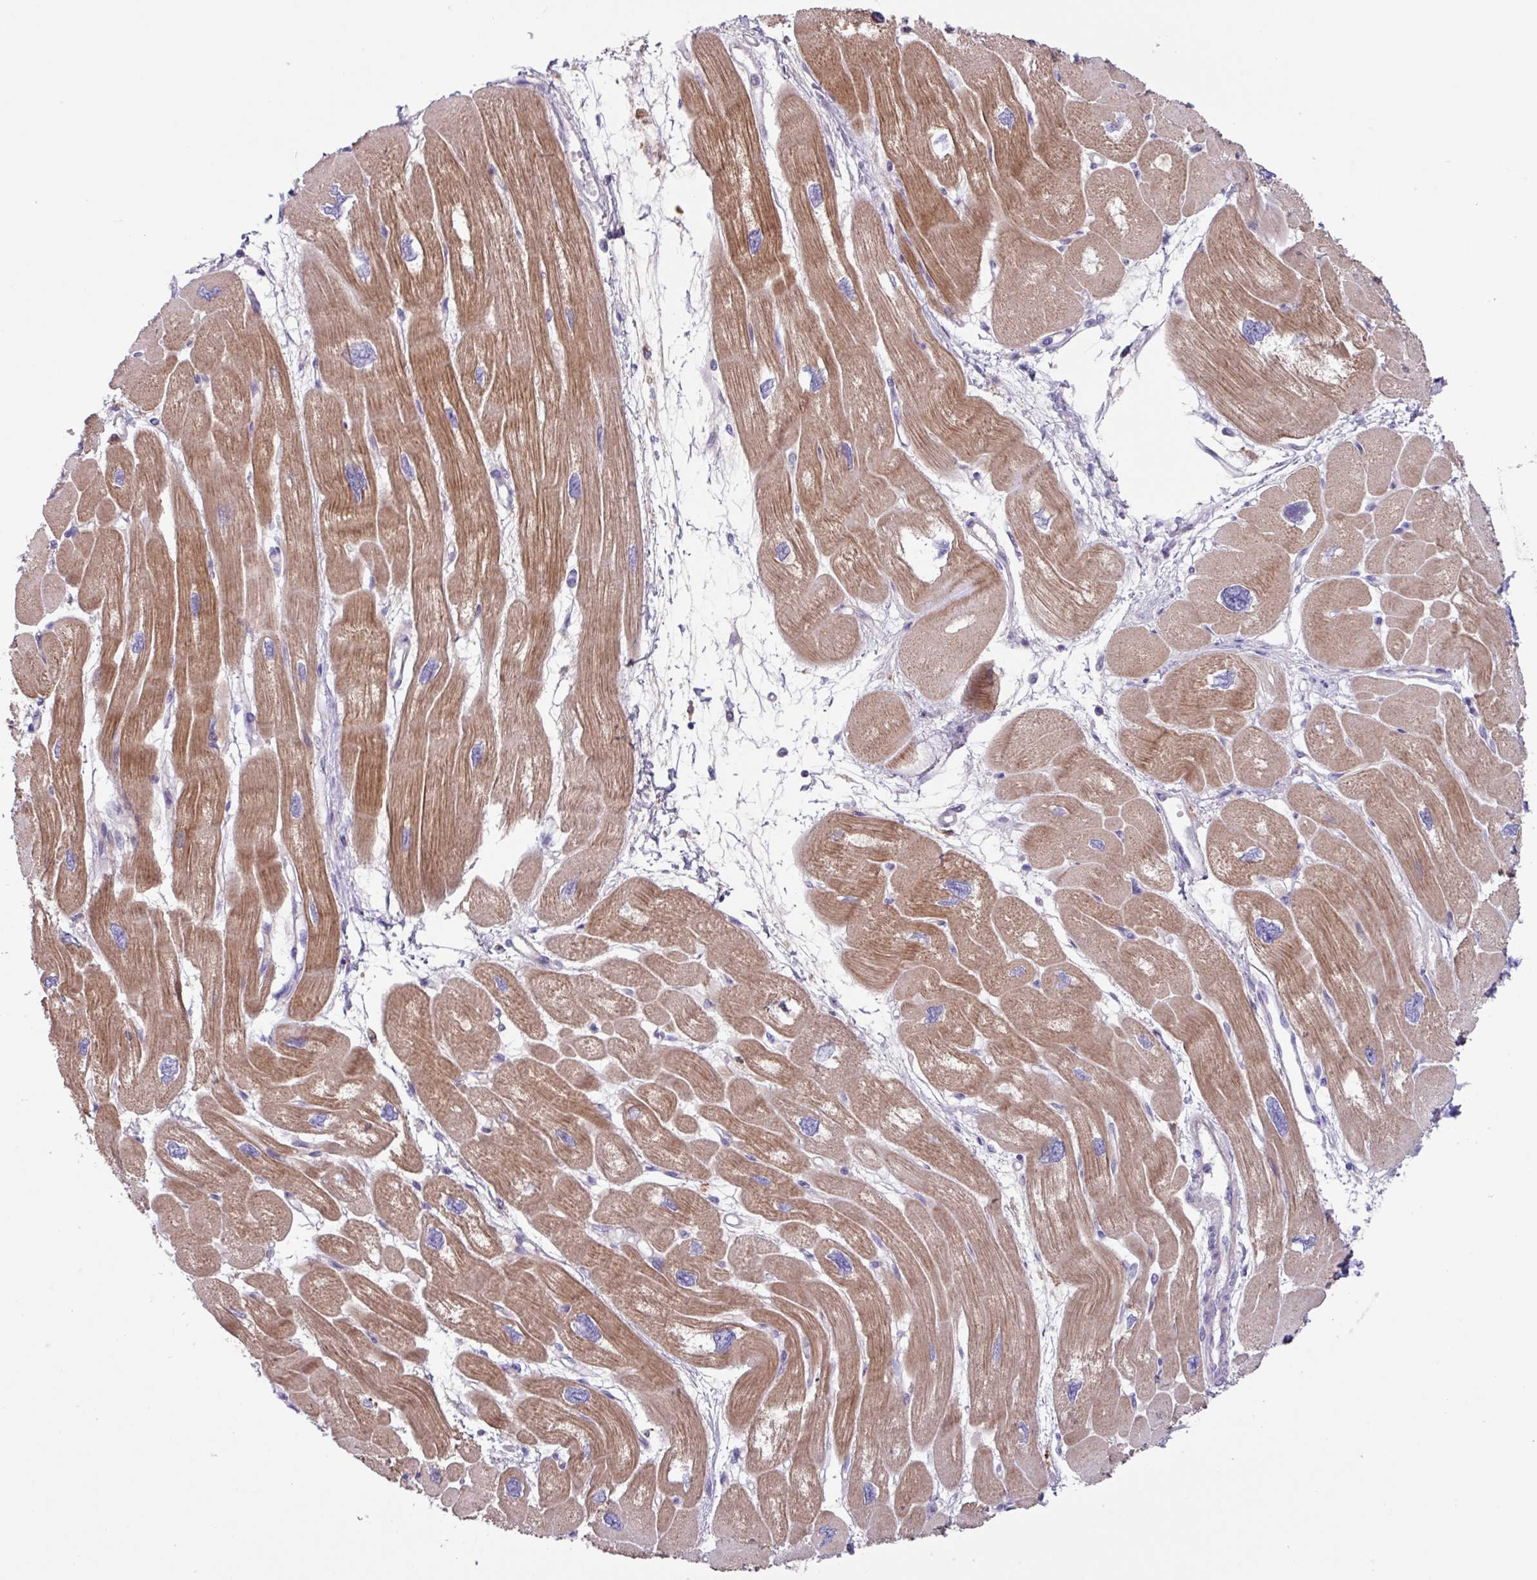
{"staining": {"intensity": "moderate", "quantity": ">75%", "location": "cytoplasmic/membranous"}, "tissue": "heart muscle", "cell_type": "Cardiomyocytes", "image_type": "normal", "snomed": [{"axis": "morphology", "description": "Normal tissue, NOS"}, {"axis": "topography", "description": "Heart"}], "caption": "Normal heart muscle demonstrates moderate cytoplasmic/membranous positivity in about >75% of cardiomyocytes (DAB (3,3'-diaminobenzidine) IHC with brightfield microscopy, high magnification)..", "gene": "IQCJ", "patient": {"sex": "male", "age": 42}}